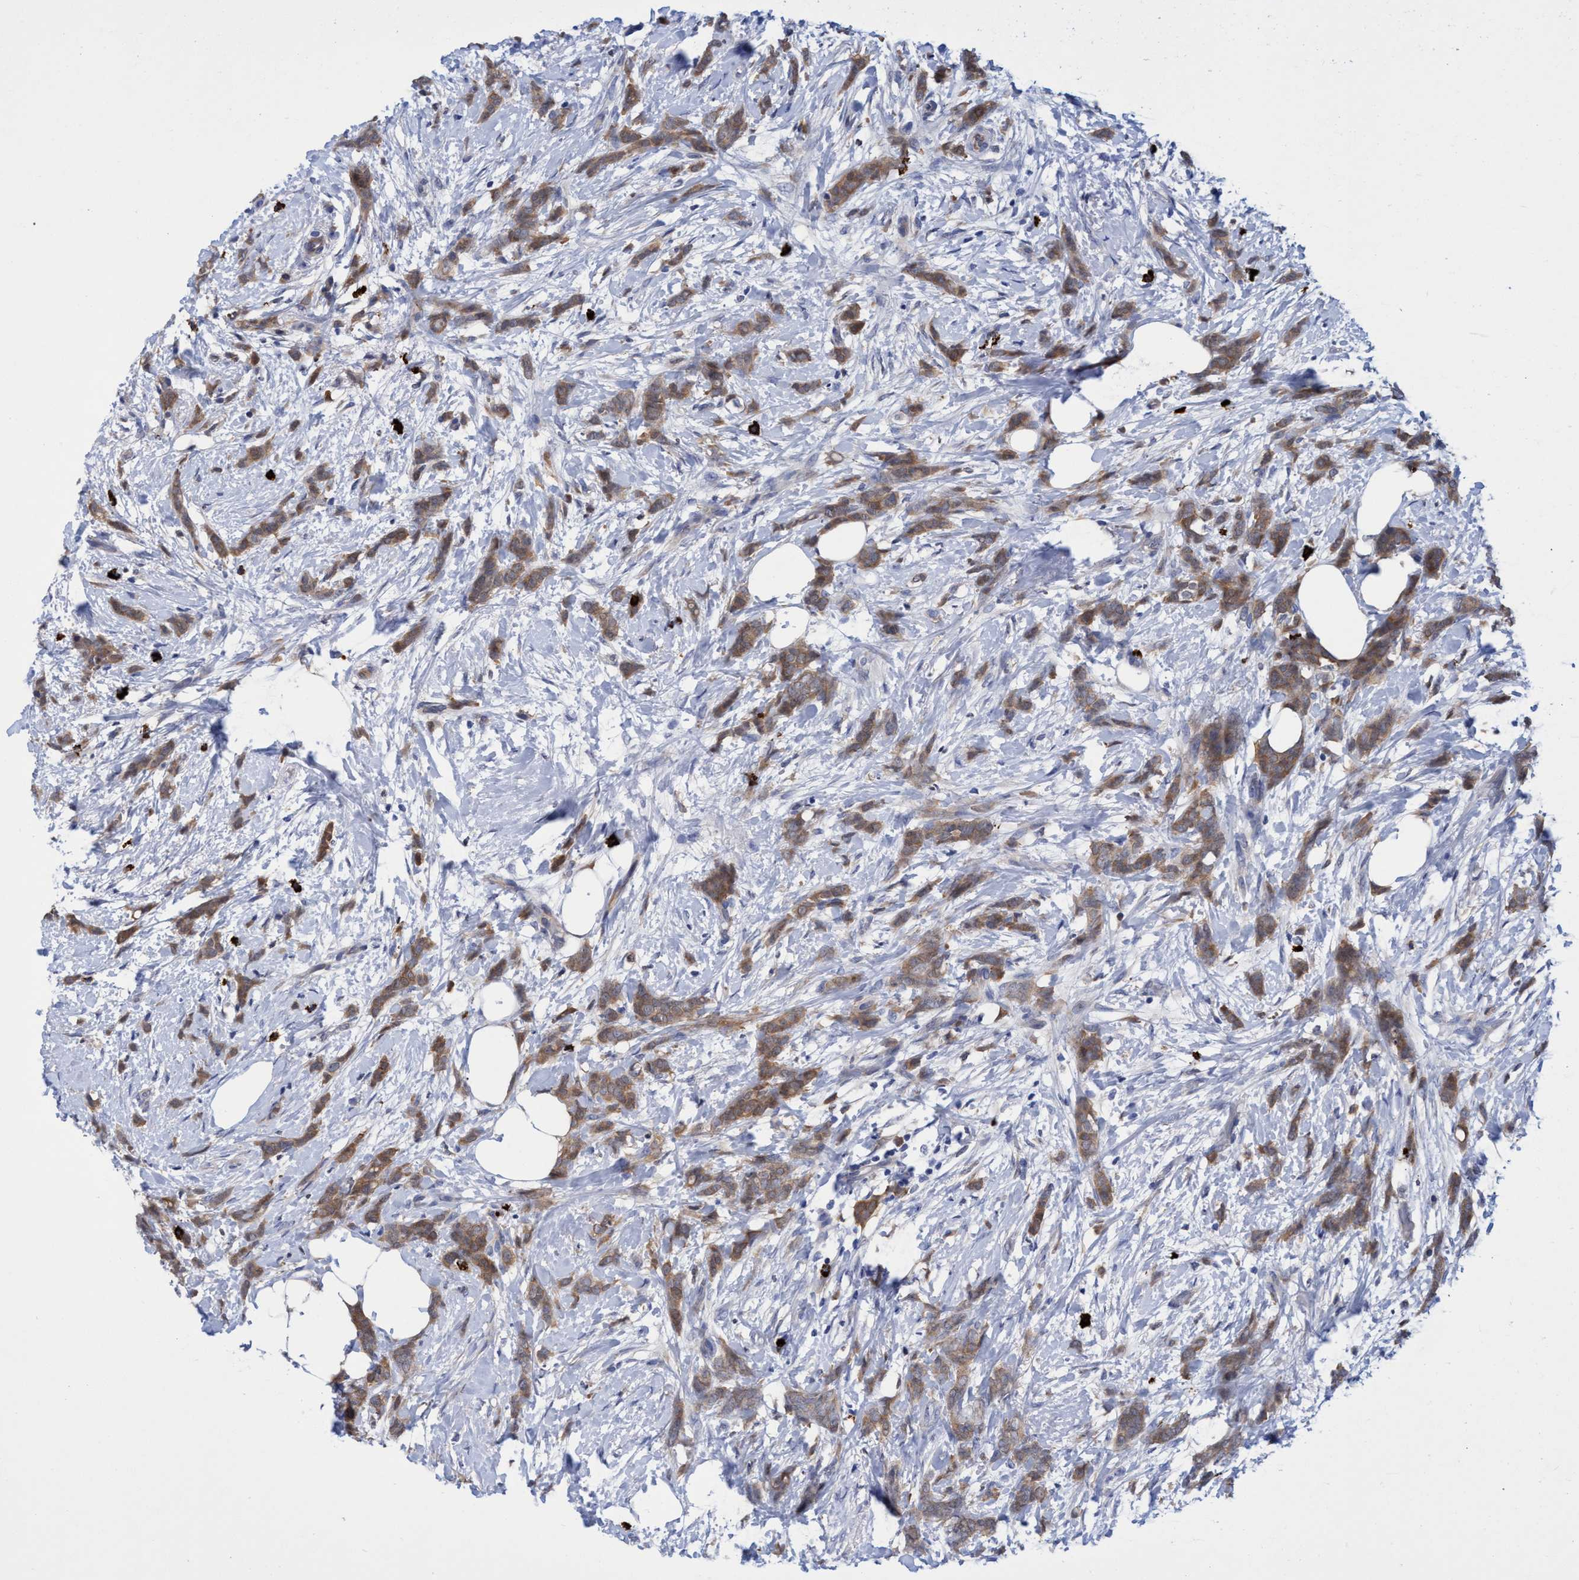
{"staining": {"intensity": "moderate", "quantity": ">75%", "location": "cytoplasmic/membranous"}, "tissue": "breast cancer", "cell_type": "Tumor cells", "image_type": "cancer", "snomed": [{"axis": "morphology", "description": "Lobular carcinoma, in situ"}, {"axis": "morphology", "description": "Lobular carcinoma"}, {"axis": "topography", "description": "Breast"}], "caption": "Immunohistochemistry (IHC) micrograph of neoplastic tissue: lobular carcinoma in situ (breast) stained using immunohistochemistry (IHC) displays medium levels of moderate protein expression localized specifically in the cytoplasmic/membranous of tumor cells, appearing as a cytoplasmic/membranous brown color.", "gene": "PNPO", "patient": {"sex": "female", "age": 41}}